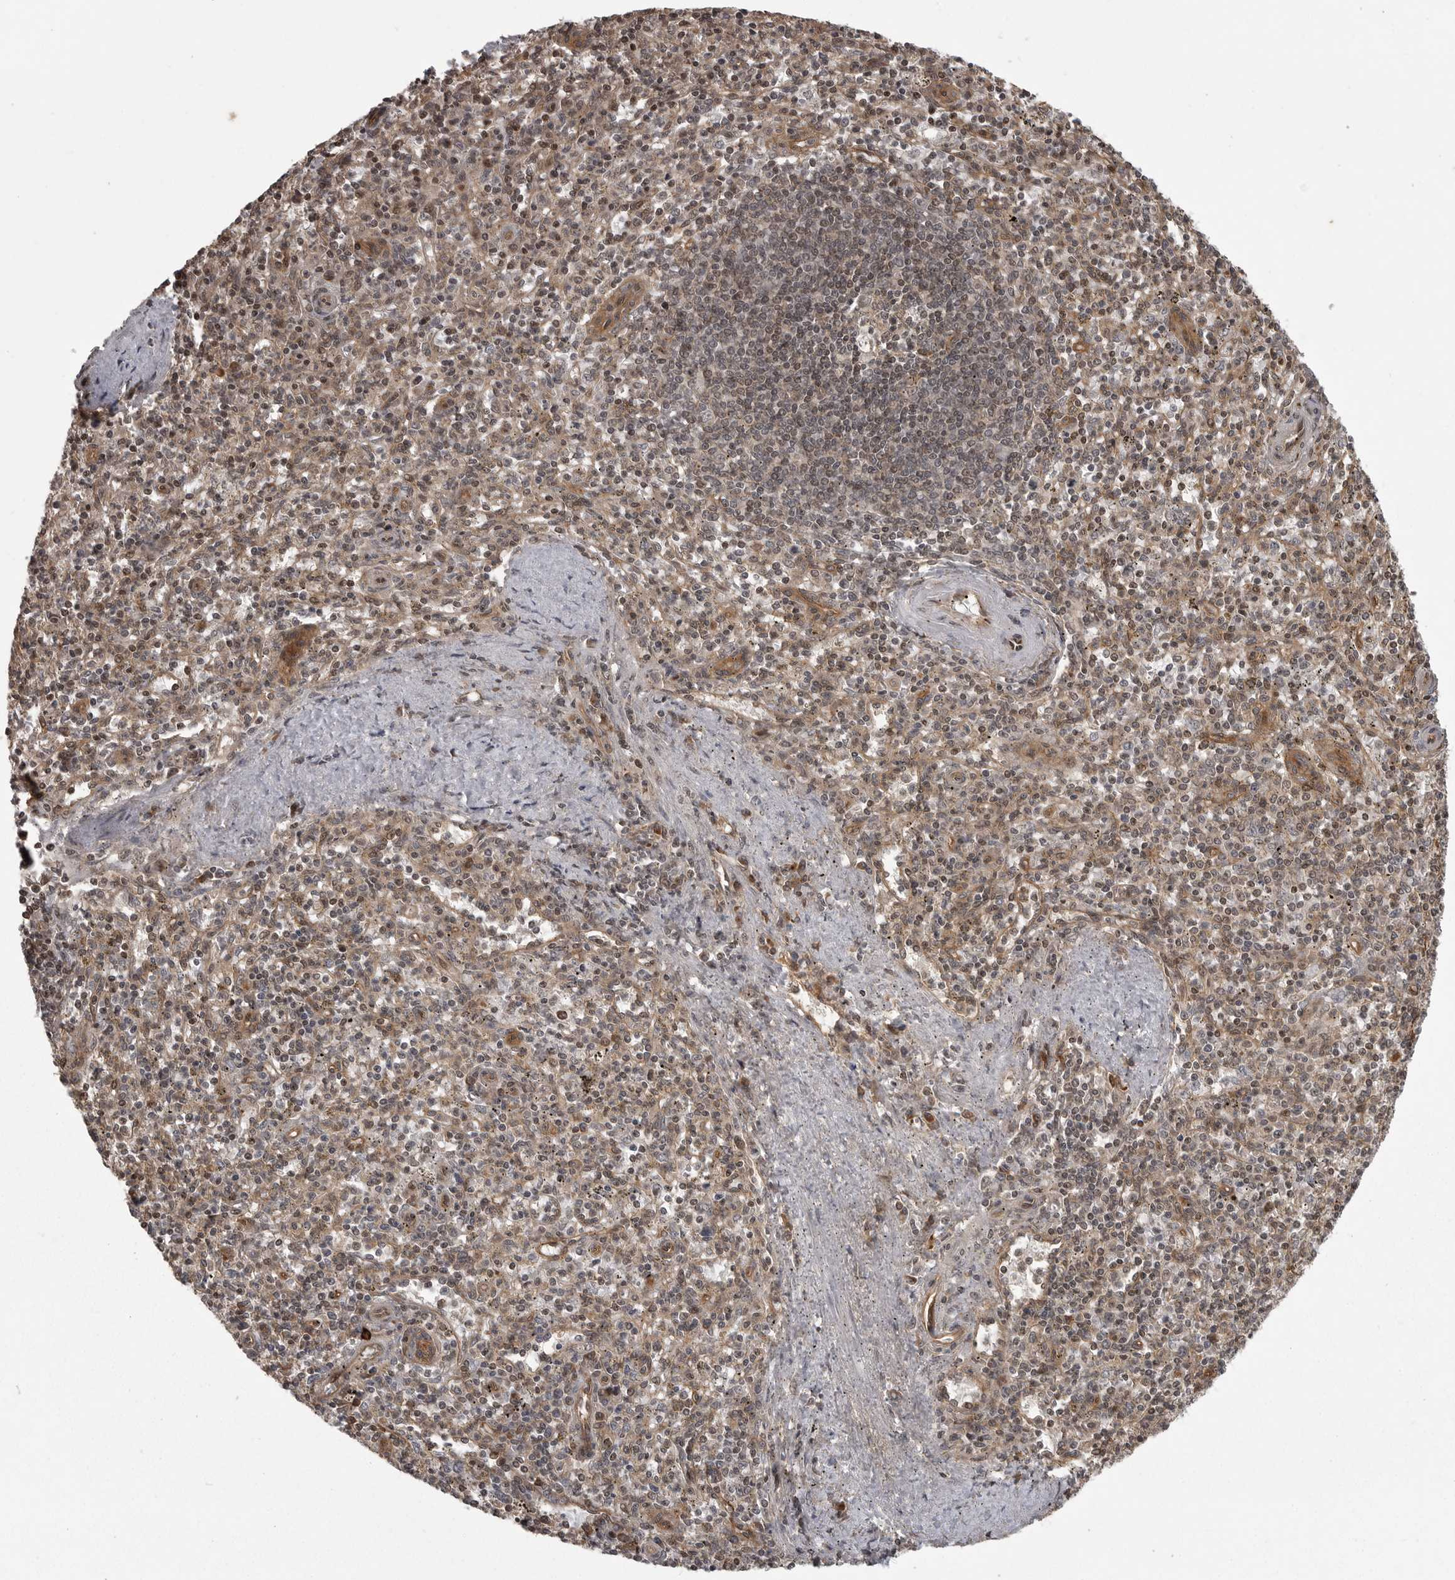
{"staining": {"intensity": "weak", "quantity": "25%-75%", "location": "cytoplasmic/membranous"}, "tissue": "spleen", "cell_type": "Cells in red pulp", "image_type": "normal", "snomed": [{"axis": "morphology", "description": "Normal tissue, NOS"}, {"axis": "topography", "description": "Spleen"}], "caption": "Brown immunohistochemical staining in normal human spleen exhibits weak cytoplasmic/membranous staining in about 25%-75% of cells in red pulp.", "gene": "DNAJC8", "patient": {"sex": "male", "age": 72}}